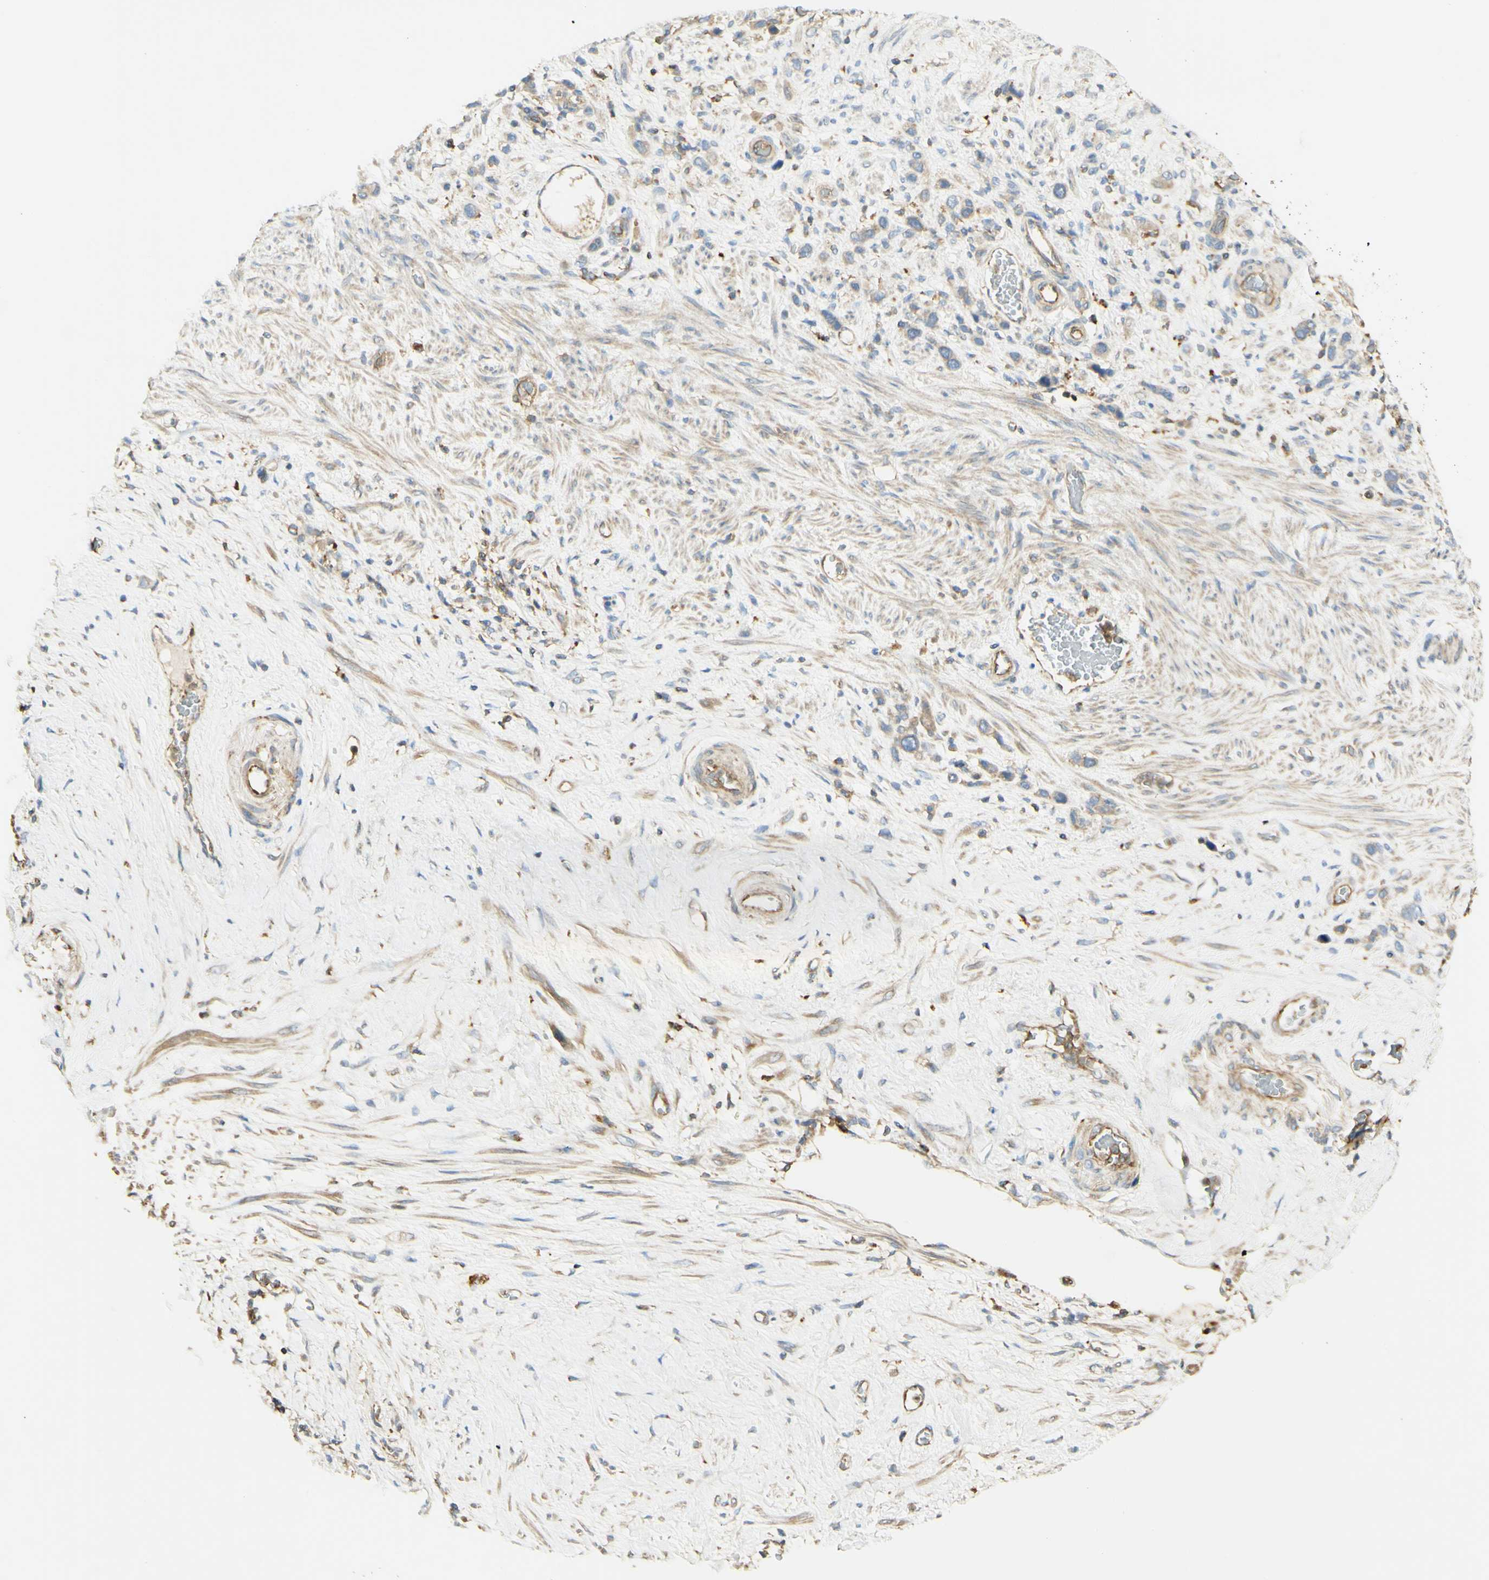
{"staining": {"intensity": "weak", "quantity": "25%-75%", "location": "cytoplasmic/membranous"}, "tissue": "stomach cancer", "cell_type": "Tumor cells", "image_type": "cancer", "snomed": [{"axis": "morphology", "description": "Adenocarcinoma, NOS"}, {"axis": "morphology", "description": "Adenocarcinoma, High grade"}, {"axis": "topography", "description": "Stomach, upper"}, {"axis": "topography", "description": "Stomach, lower"}], "caption": "Immunohistochemistry (IHC) staining of stomach cancer (adenocarcinoma (high-grade)), which exhibits low levels of weak cytoplasmic/membranous positivity in approximately 25%-75% of tumor cells indicating weak cytoplasmic/membranous protein staining. The staining was performed using DAB (3,3'-diaminobenzidine) (brown) for protein detection and nuclei were counterstained in hematoxylin (blue).", "gene": "IKBKG", "patient": {"sex": "female", "age": 65}}